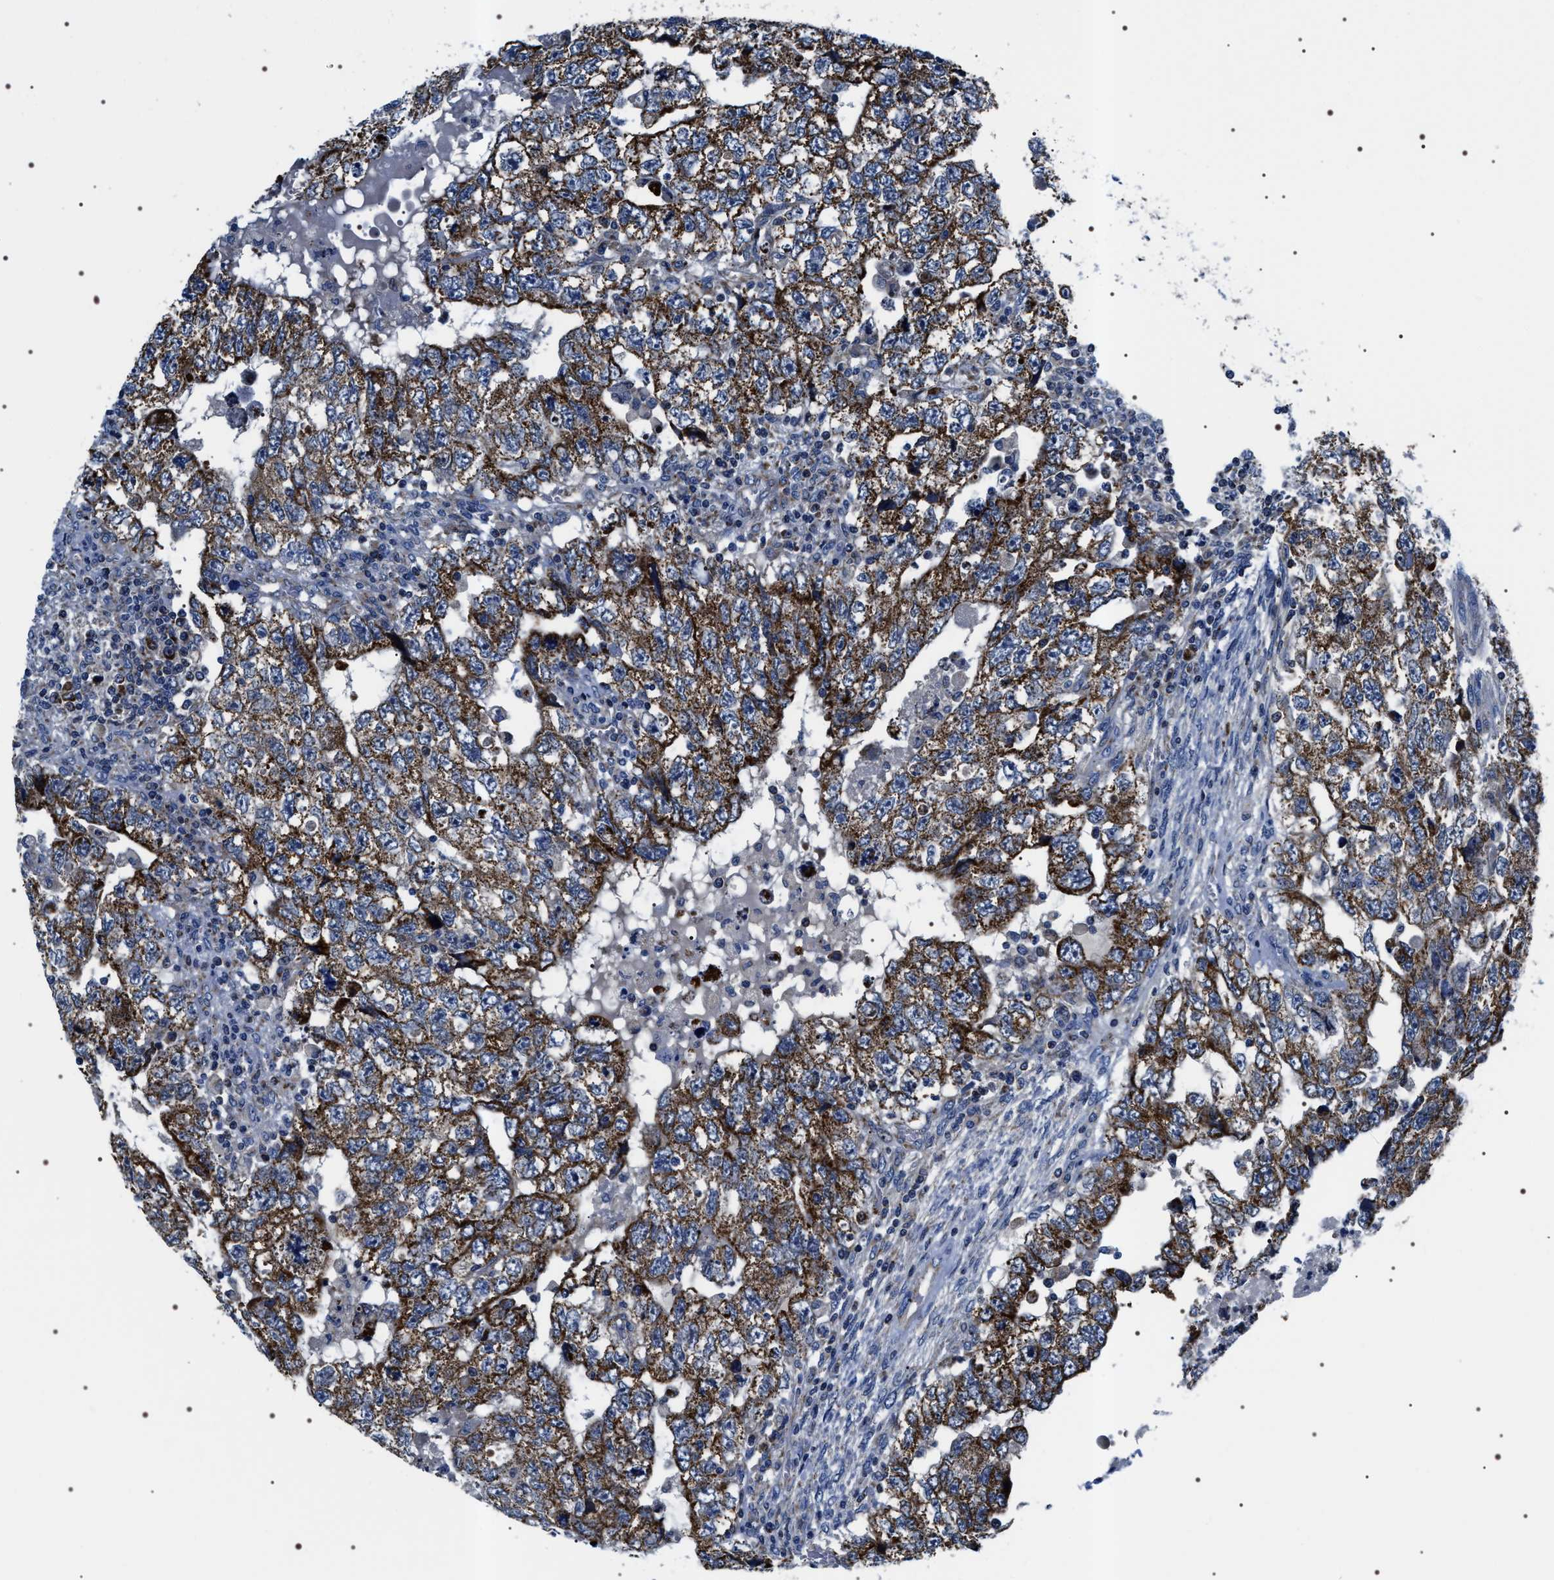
{"staining": {"intensity": "strong", "quantity": ">75%", "location": "cytoplasmic/membranous"}, "tissue": "testis cancer", "cell_type": "Tumor cells", "image_type": "cancer", "snomed": [{"axis": "morphology", "description": "Carcinoma, Embryonal, NOS"}, {"axis": "topography", "description": "Testis"}], "caption": "Embryonal carcinoma (testis) tissue demonstrates strong cytoplasmic/membranous positivity in approximately >75% of tumor cells, visualized by immunohistochemistry.", "gene": "NTMT1", "patient": {"sex": "male", "age": 36}}